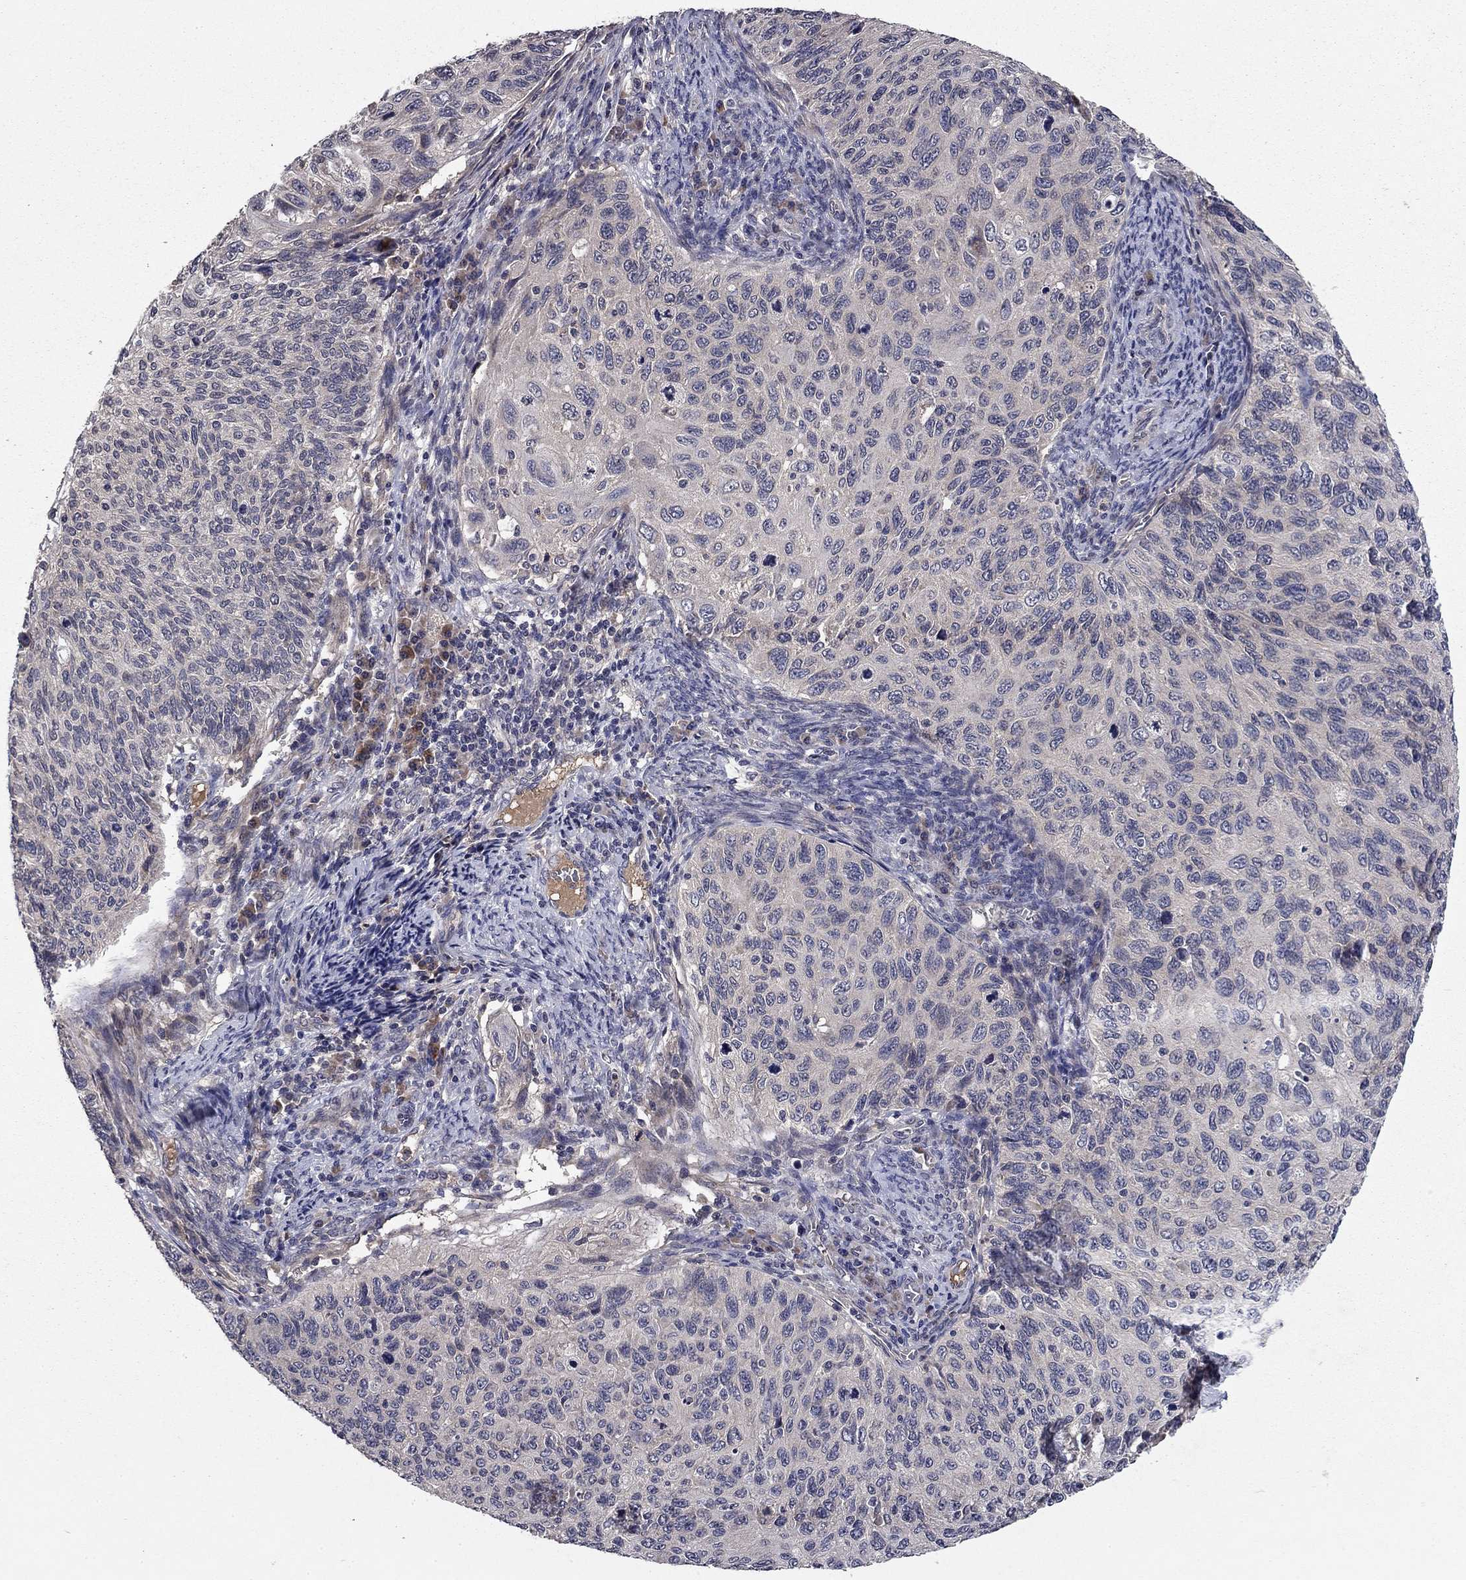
{"staining": {"intensity": "negative", "quantity": "none", "location": "none"}, "tissue": "cervical cancer", "cell_type": "Tumor cells", "image_type": "cancer", "snomed": [{"axis": "morphology", "description": "Squamous cell carcinoma, NOS"}, {"axis": "topography", "description": "Cervix"}], "caption": "Squamous cell carcinoma (cervical) was stained to show a protein in brown. There is no significant positivity in tumor cells. The staining is performed using DAB brown chromogen with nuclei counter-stained in using hematoxylin.", "gene": "PROS1", "patient": {"sex": "female", "age": 70}}